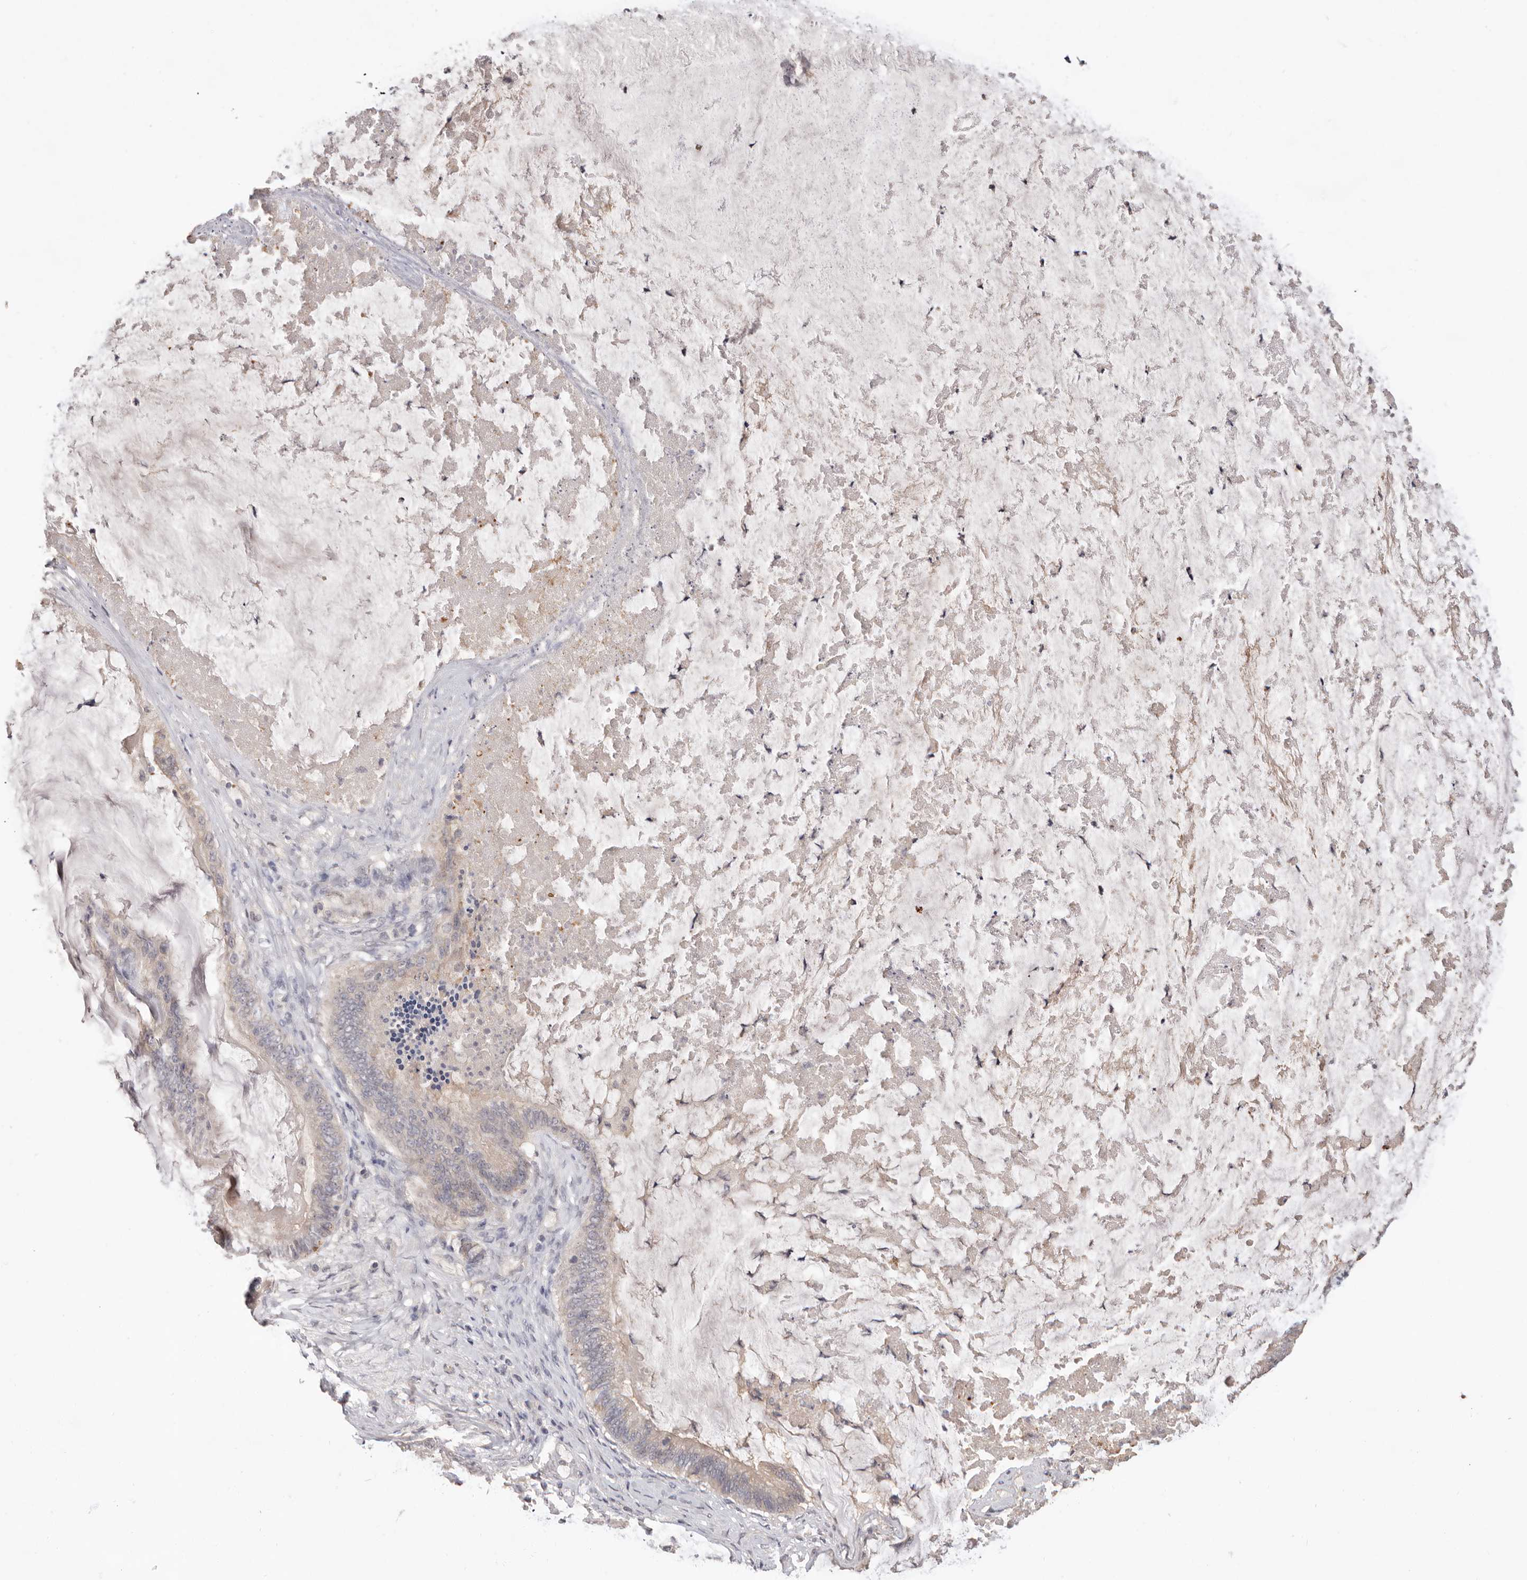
{"staining": {"intensity": "weak", "quantity": "25%-75%", "location": "cytoplasmic/membranous"}, "tissue": "ovarian cancer", "cell_type": "Tumor cells", "image_type": "cancer", "snomed": [{"axis": "morphology", "description": "Cystadenocarcinoma, mucinous, NOS"}, {"axis": "topography", "description": "Ovary"}], "caption": "IHC histopathology image of ovarian cancer (mucinous cystadenocarcinoma) stained for a protein (brown), which reveals low levels of weak cytoplasmic/membranous positivity in approximately 25%-75% of tumor cells.", "gene": "DOP1A", "patient": {"sex": "female", "age": 61}}